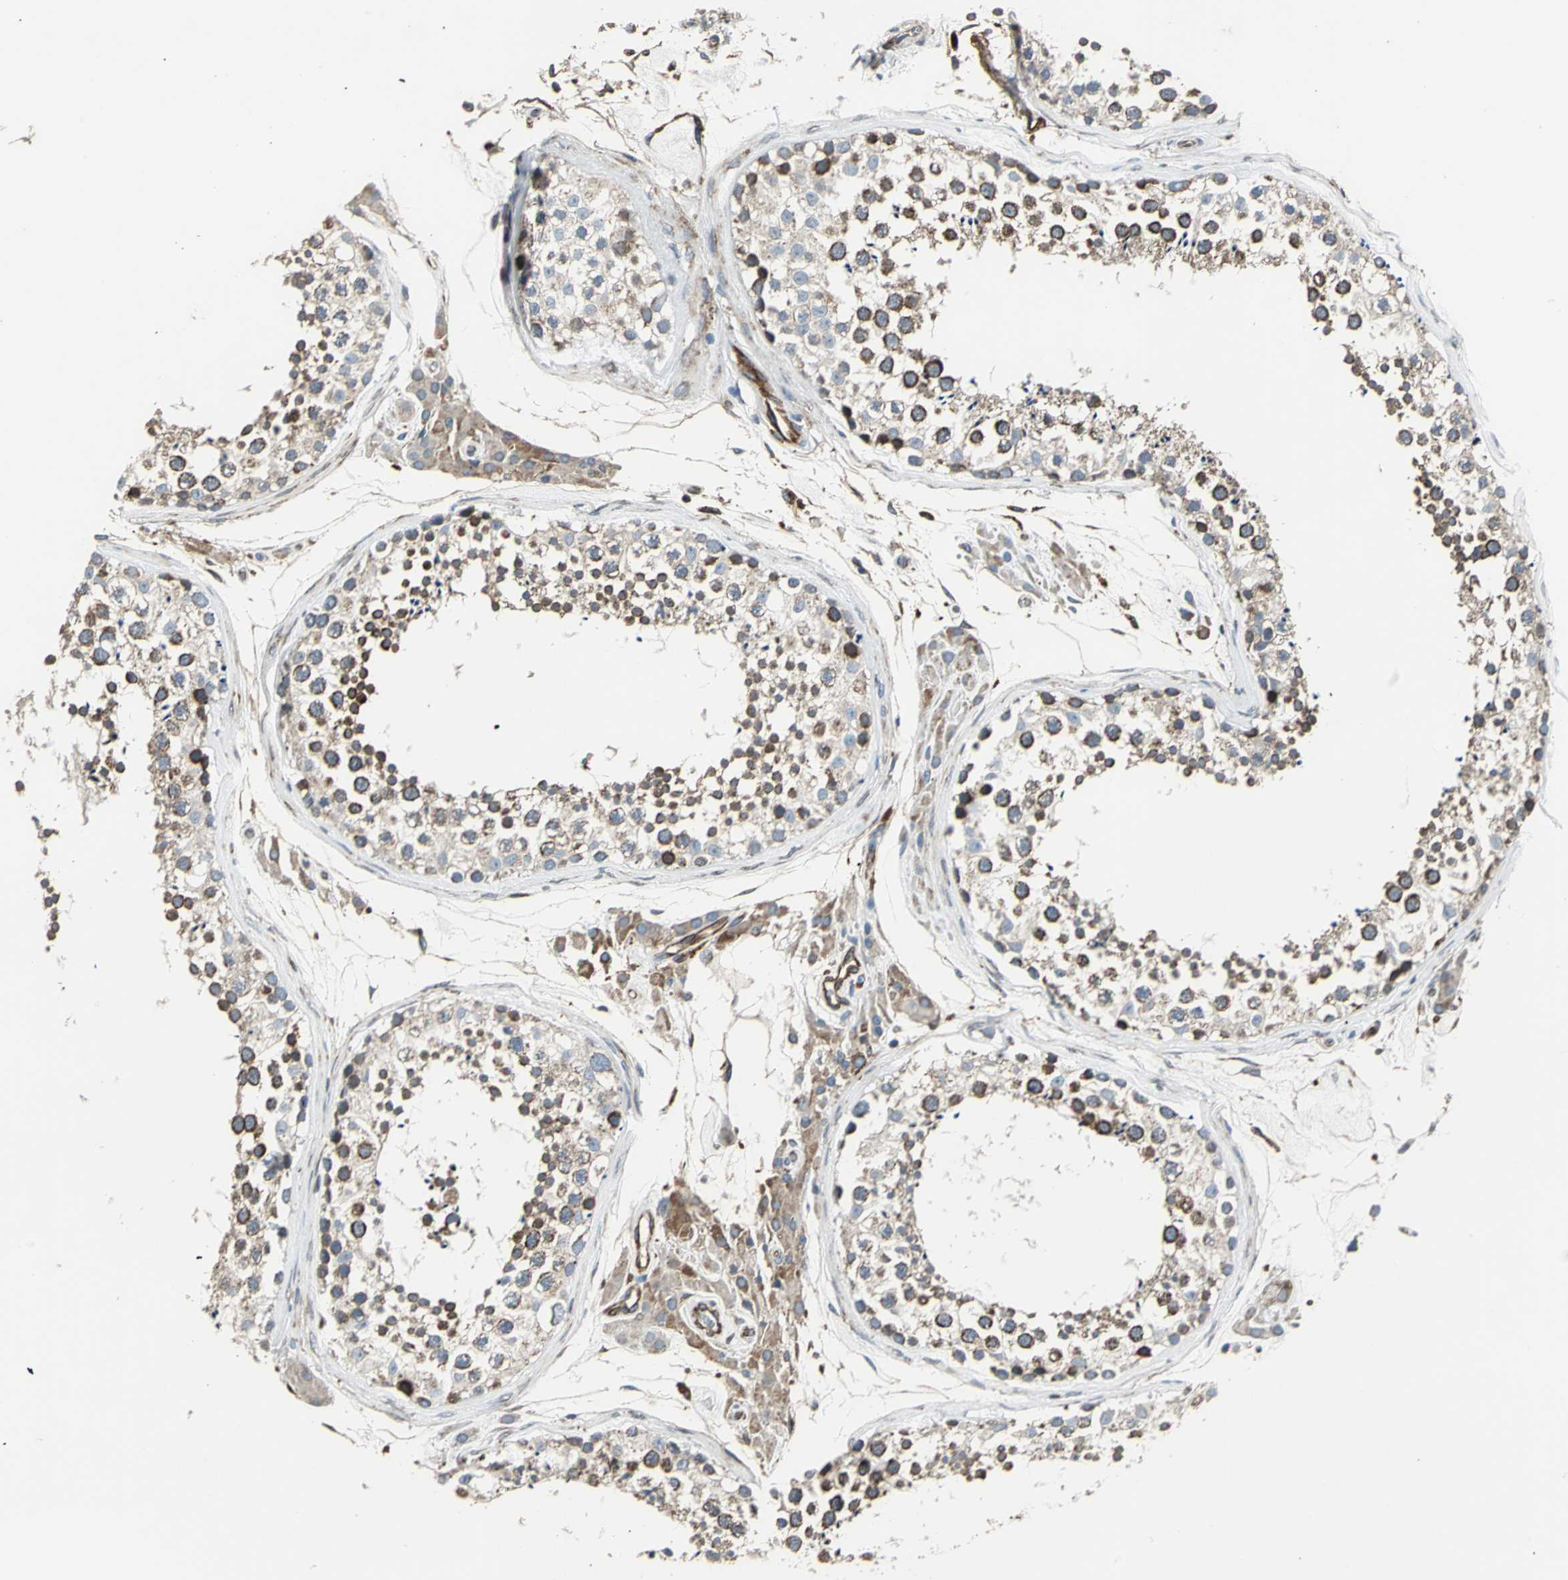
{"staining": {"intensity": "strong", "quantity": ">75%", "location": "cytoplasmic/membranous"}, "tissue": "testis", "cell_type": "Cells in seminiferous ducts", "image_type": "normal", "snomed": [{"axis": "morphology", "description": "Normal tissue, NOS"}, {"axis": "topography", "description": "Testis"}], "caption": "Approximately >75% of cells in seminiferous ducts in benign human testis exhibit strong cytoplasmic/membranous protein positivity as visualized by brown immunohistochemical staining.", "gene": "HTATIP2", "patient": {"sex": "male", "age": 46}}